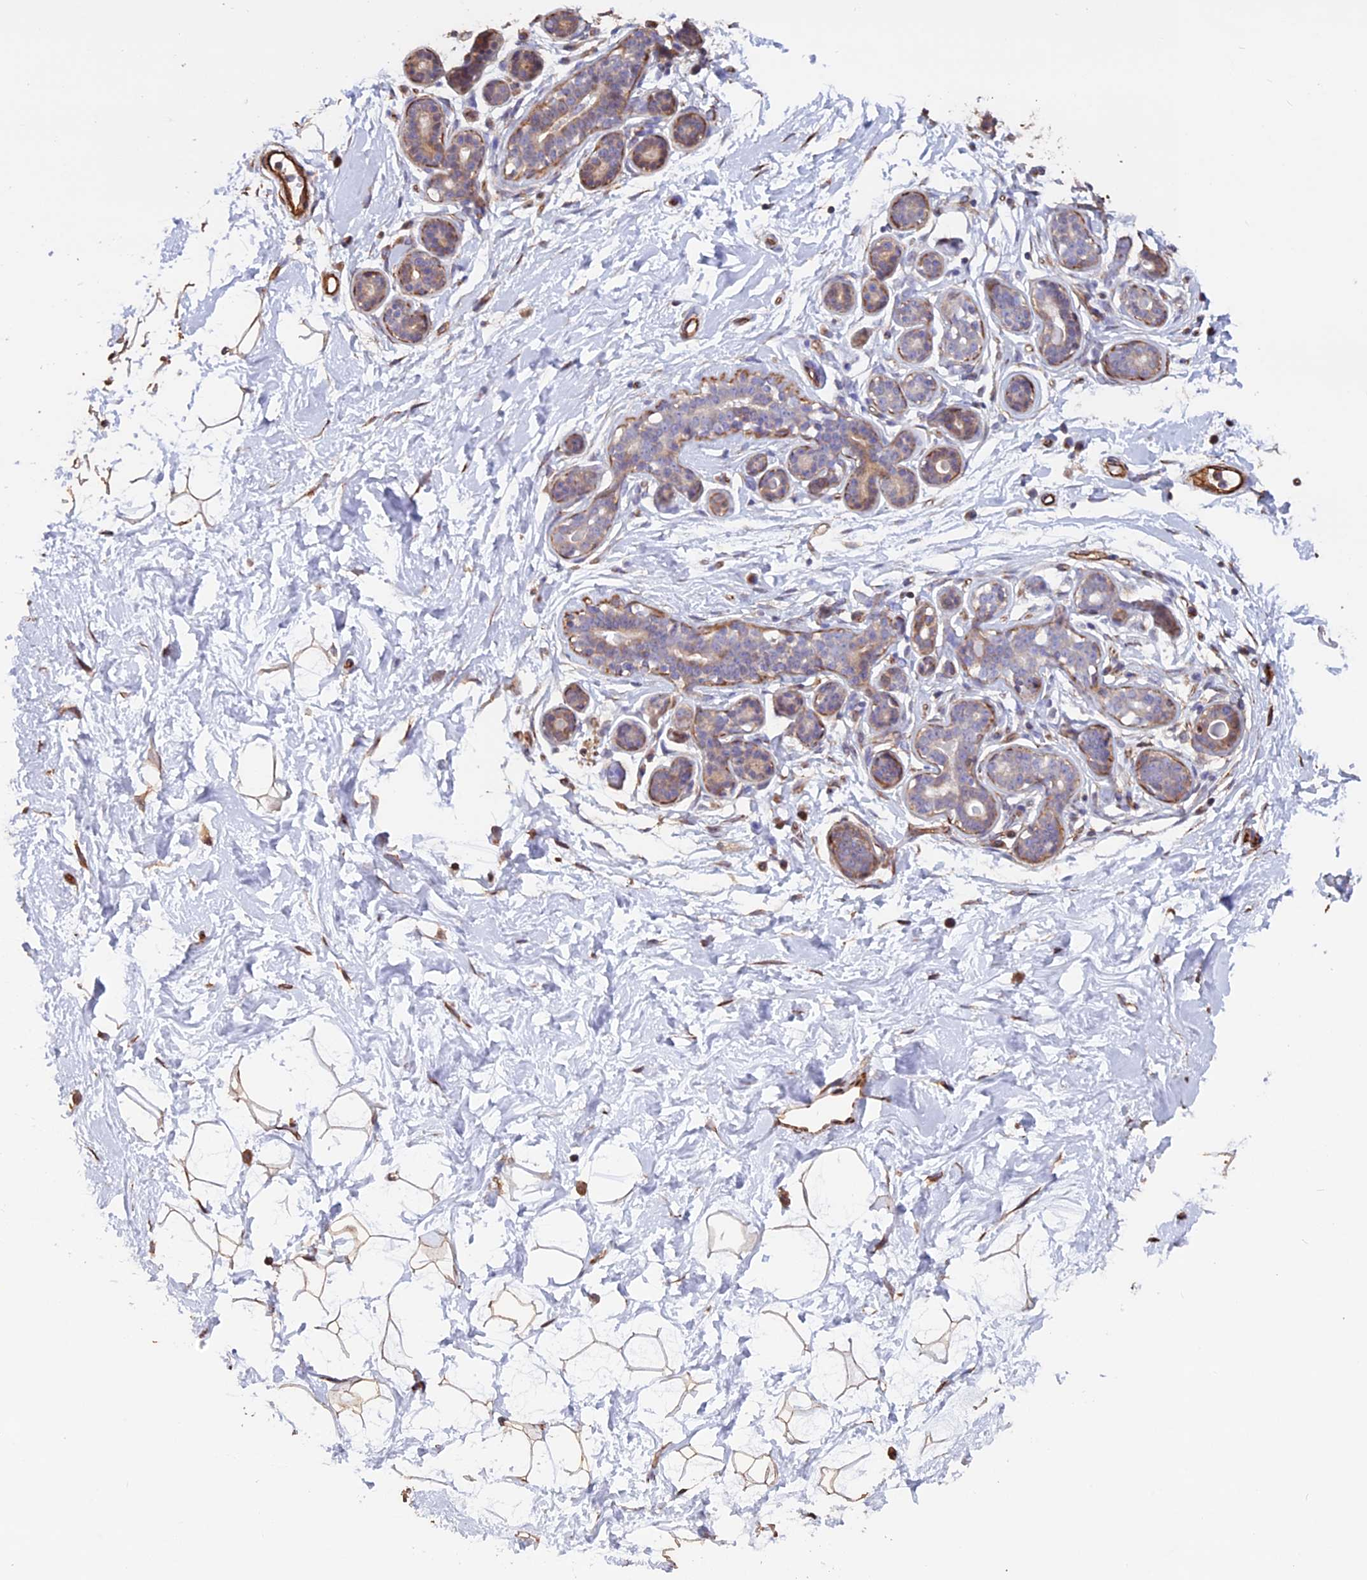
{"staining": {"intensity": "moderate", "quantity": ">75%", "location": "cytoplasmic/membranous"}, "tissue": "breast", "cell_type": "Adipocytes", "image_type": "normal", "snomed": [{"axis": "morphology", "description": "Normal tissue, NOS"}, {"axis": "morphology", "description": "Adenoma, NOS"}, {"axis": "topography", "description": "Breast"}], "caption": "Breast stained with IHC exhibits moderate cytoplasmic/membranous expression in about >75% of adipocytes.", "gene": "CCDC148", "patient": {"sex": "female", "age": 23}}